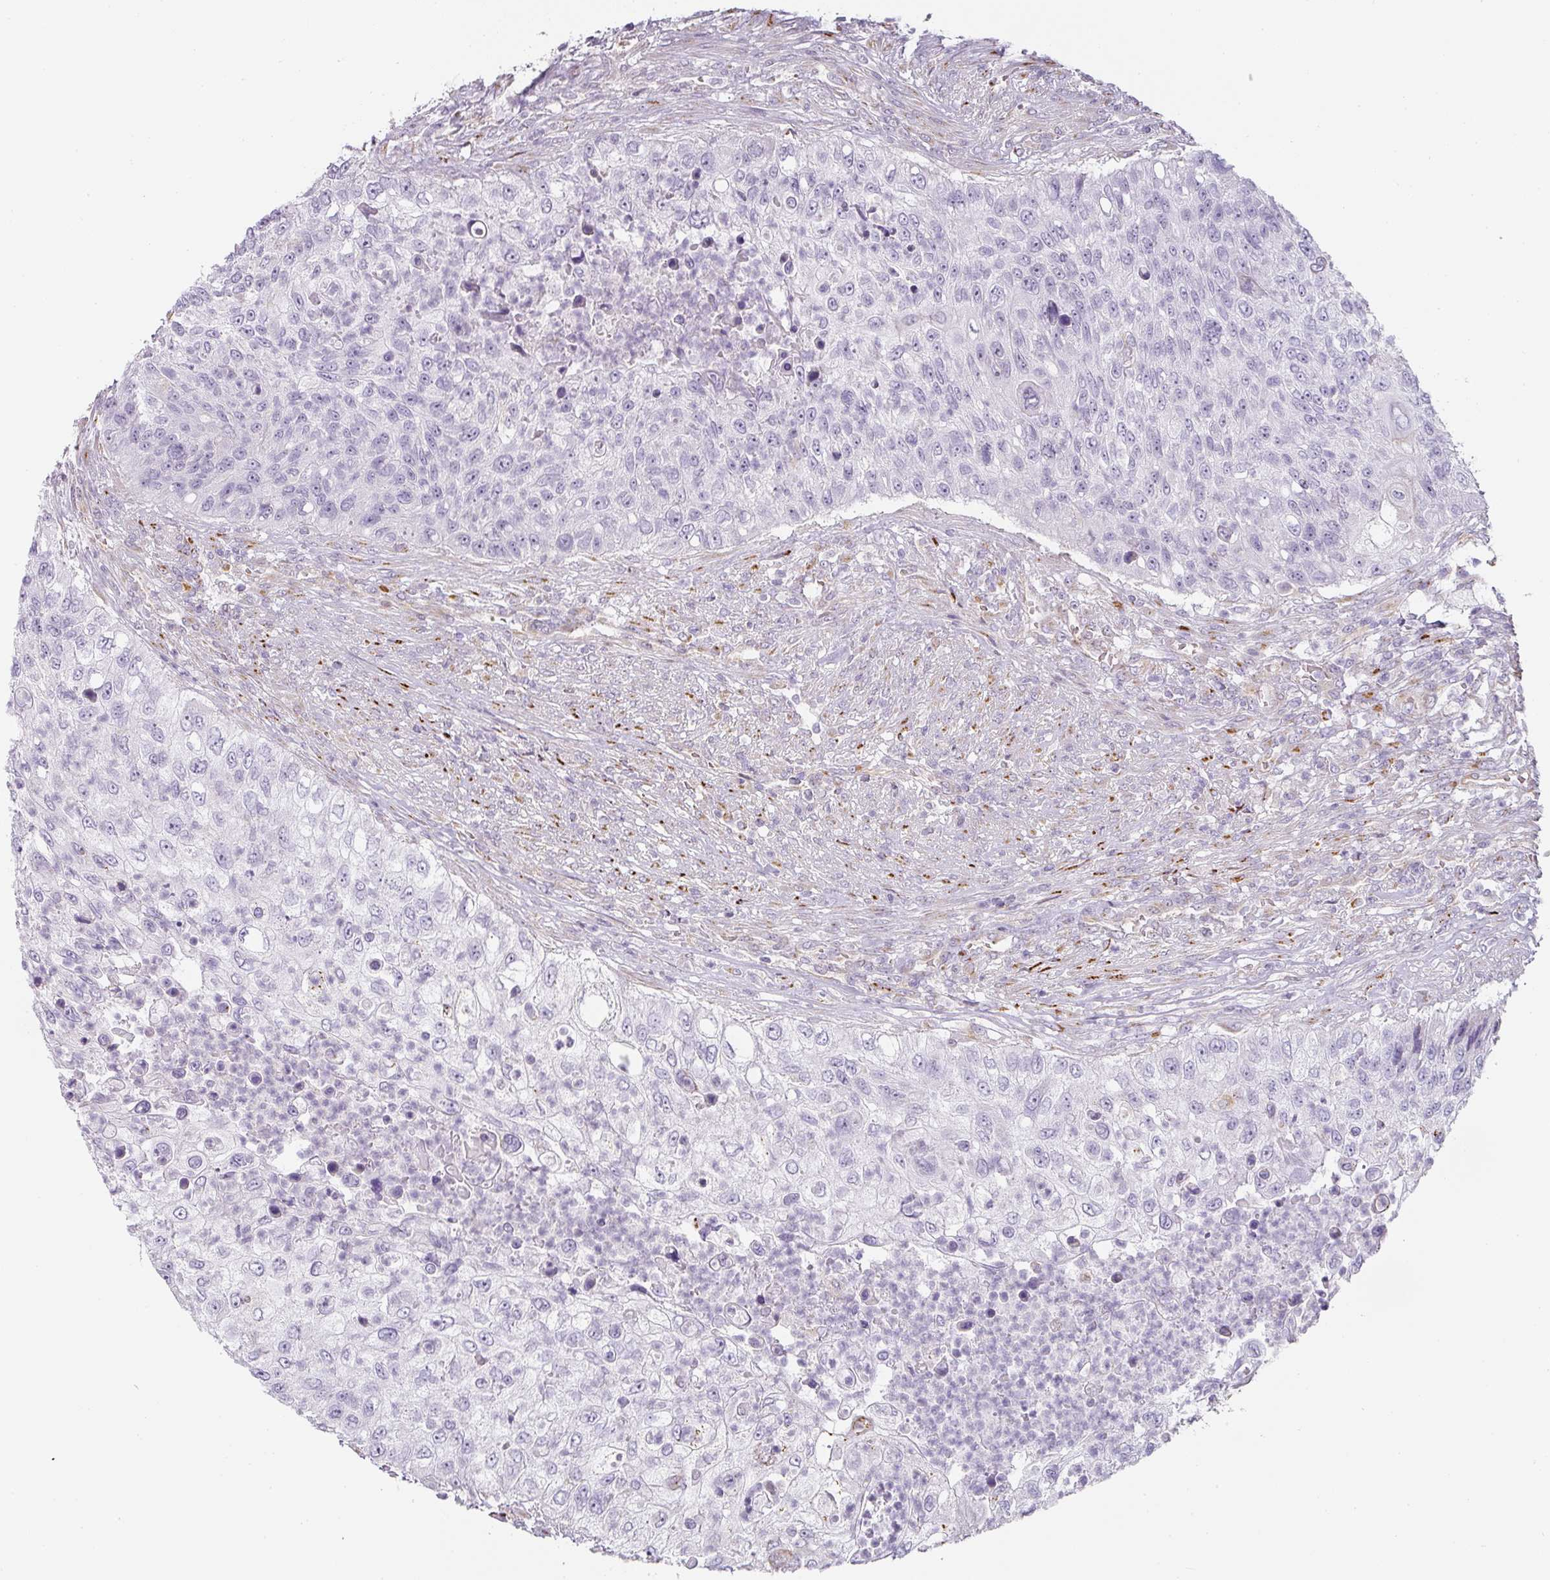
{"staining": {"intensity": "negative", "quantity": "none", "location": "none"}, "tissue": "urothelial cancer", "cell_type": "Tumor cells", "image_type": "cancer", "snomed": [{"axis": "morphology", "description": "Urothelial carcinoma, High grade"}, {"axis": "topography", "description": "Urinary bladder"}], "caption": "Histopathology image shows no significant protein staining in tumor cells of urothelial cancer.", "gene": "ATP8B2", "patient": {"sex": "female", "age": 60}}